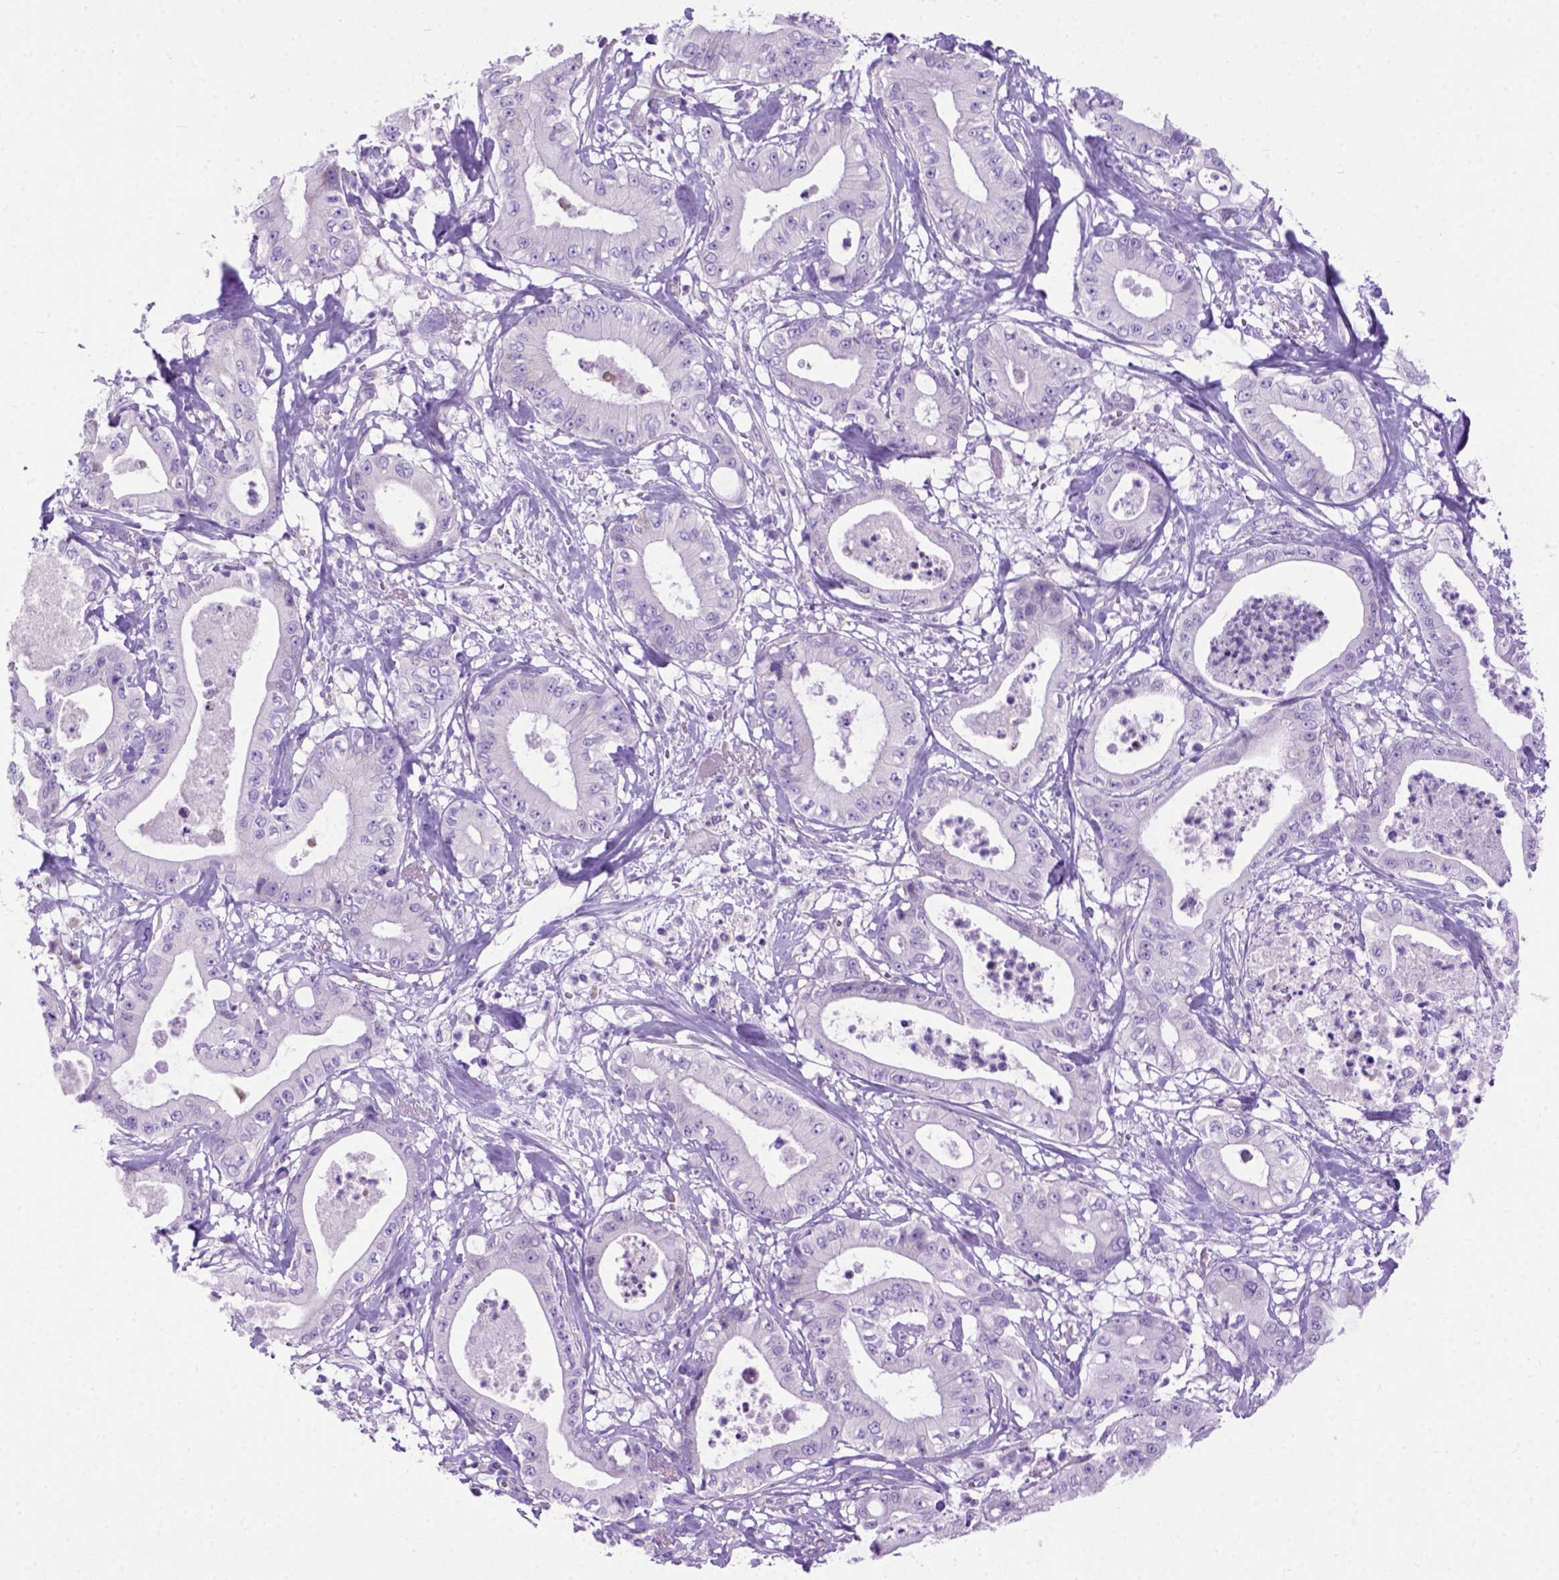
{"staining": {"intensity": "negative", "quantity": "none", "location": "none"}, "tissue": "pancreatic cancer", "cell_type": "Tumor cells", "image_type": "cancer", "snomed": [{"axis": "morphology", "description": "Adenocarcinoma, NOS"}, {"axis": "topography", "description": "Pancreas"}], "caption": "Tumor cells show no significant protein staining in pancreatic adenocarcinoma.", "gene": "ODAD3", "patient": {"sex": "male", "age": 71}}